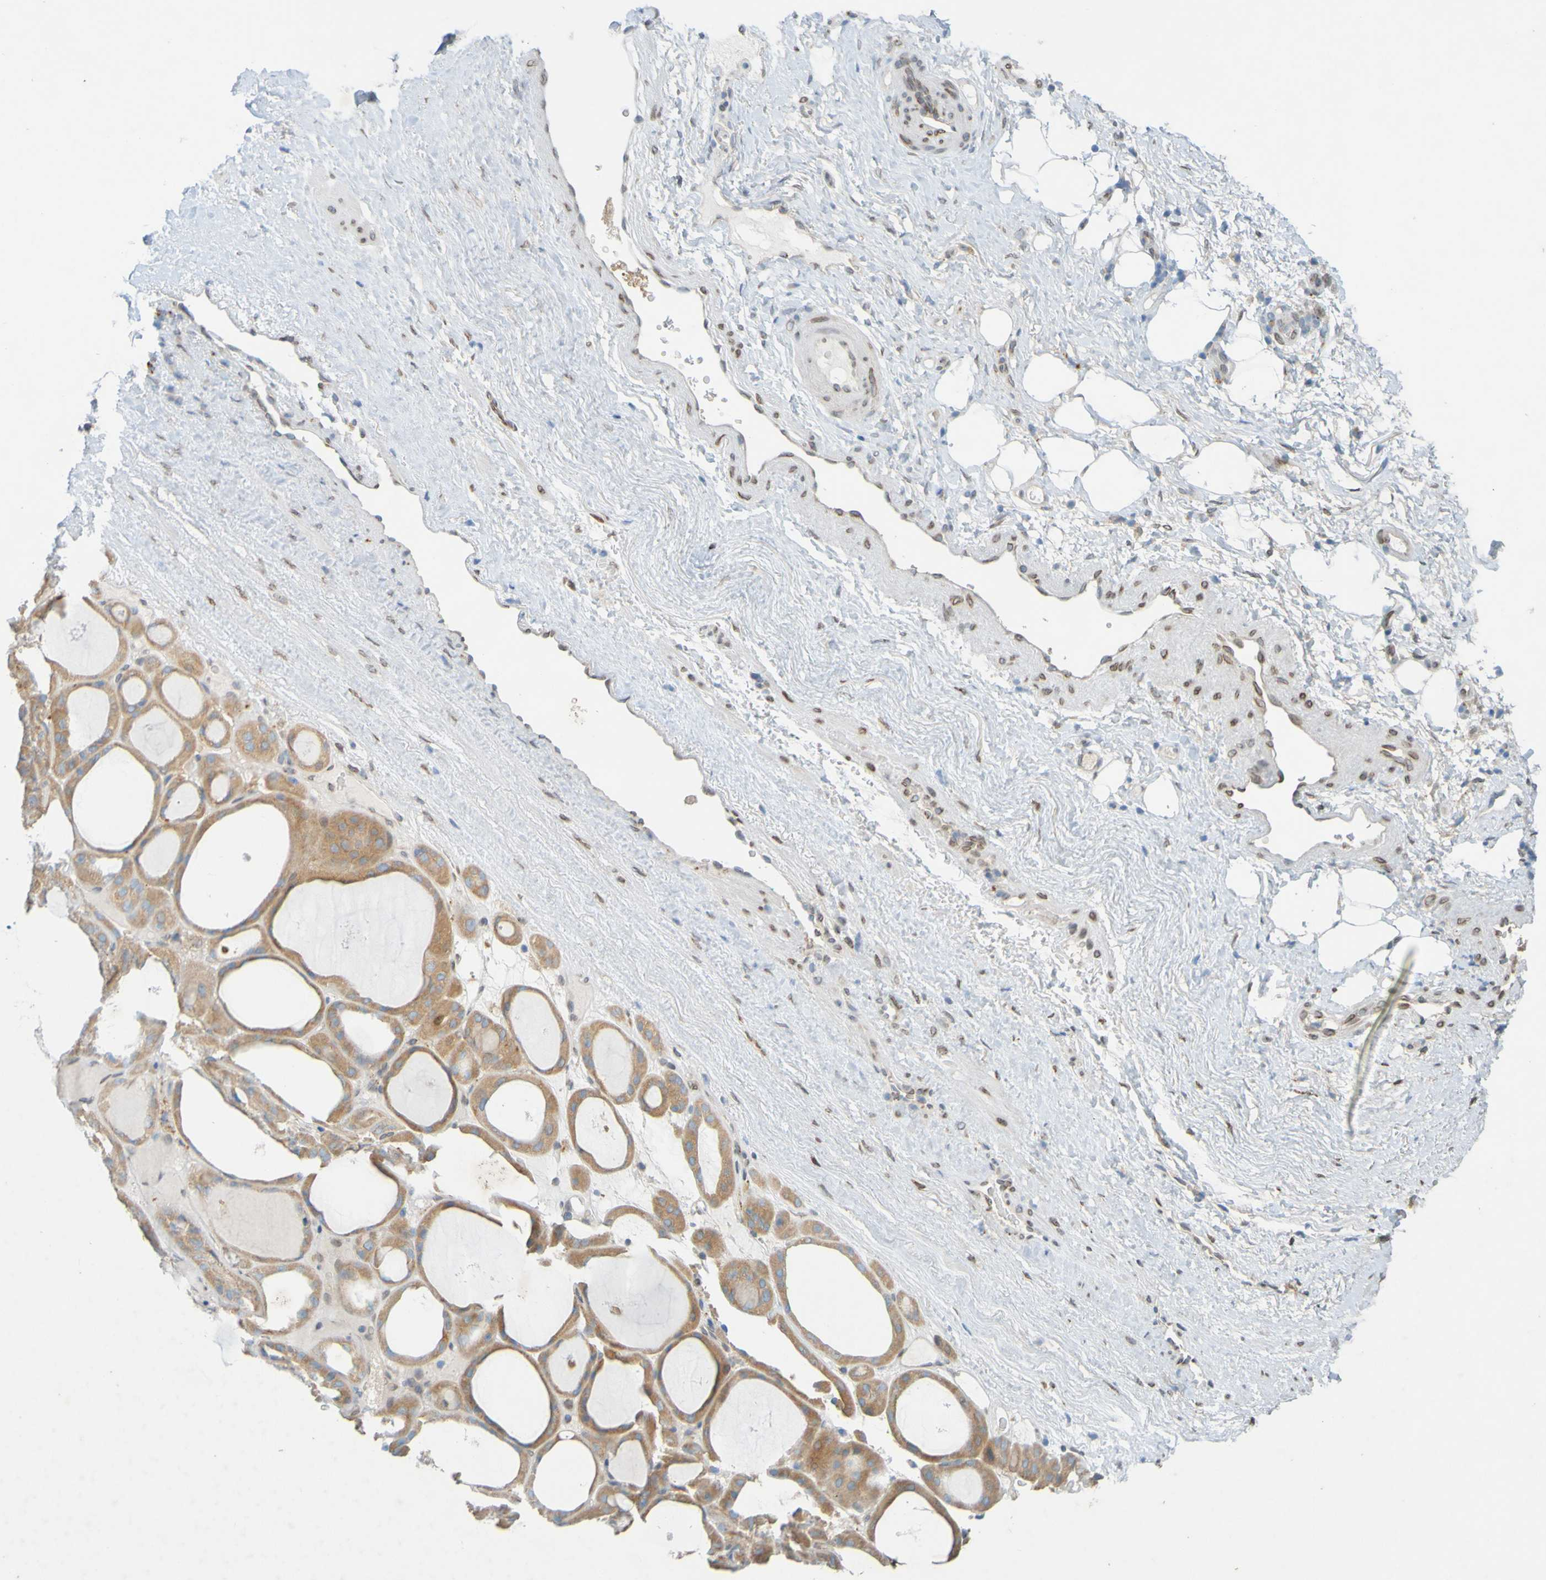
{"staining": {"intensity": "moderate", "quantity": ">75%", "location": "cytoplasmic/membranous"}, "tissue": "thyroid gland", "cell_type": "Glandular cells", "image_type": "normal", "snomed": [{"axis": "morphology", "description": "Normal tissue, NOS"}, {"axis": "morphology", "description": "Carcinoma, NOS"}, {"axis": "topography", "description": "Thyroid gland"}], "caption": "The immunohistochemical stain labels moderate cytoplasmic/membranous staining in glandular cells of benign thyroid gland. (brown staining indicates protein expression, while blue staining denotes nuclei).", "gene": "MAG", "patient": {"sex": "female", "age": 86}}